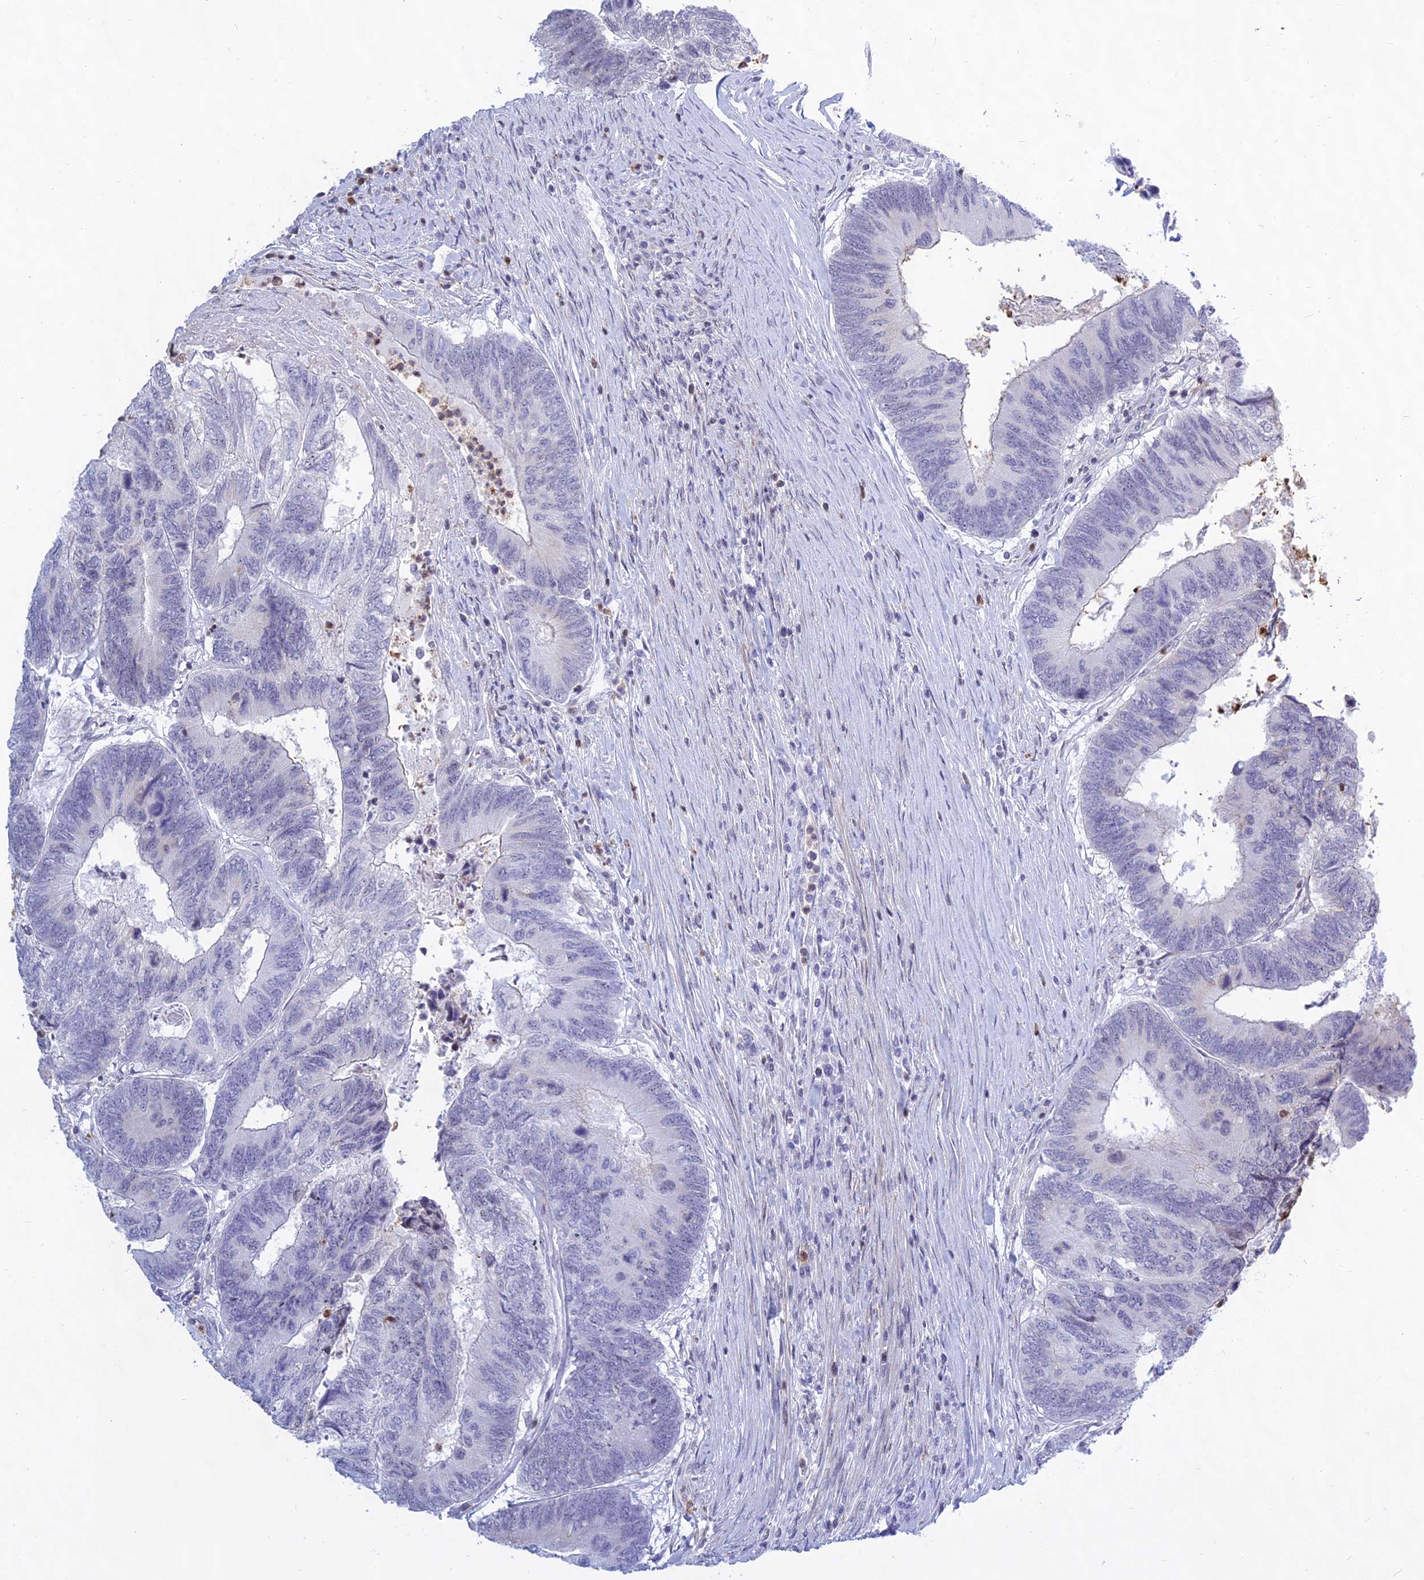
{"staining": {"intensity": "negative", "quantity": "none", "location": "none"}, "tissue": "colorectal cancer", "cell_type": "Tumor cells", "image_type": "cancer", "snomed": [{"axis": "morphology", "description": "Adenocarcinoma, NOS"}, {"axis": "topography", "description": "Colon"}], "caption": "Immunohistochemical staining of adenocarcinoma (colorectal) reveals no significant positivity in tumor cells.", "gene": "KRR1", "patient": {"sex": "female", "age": 67}}